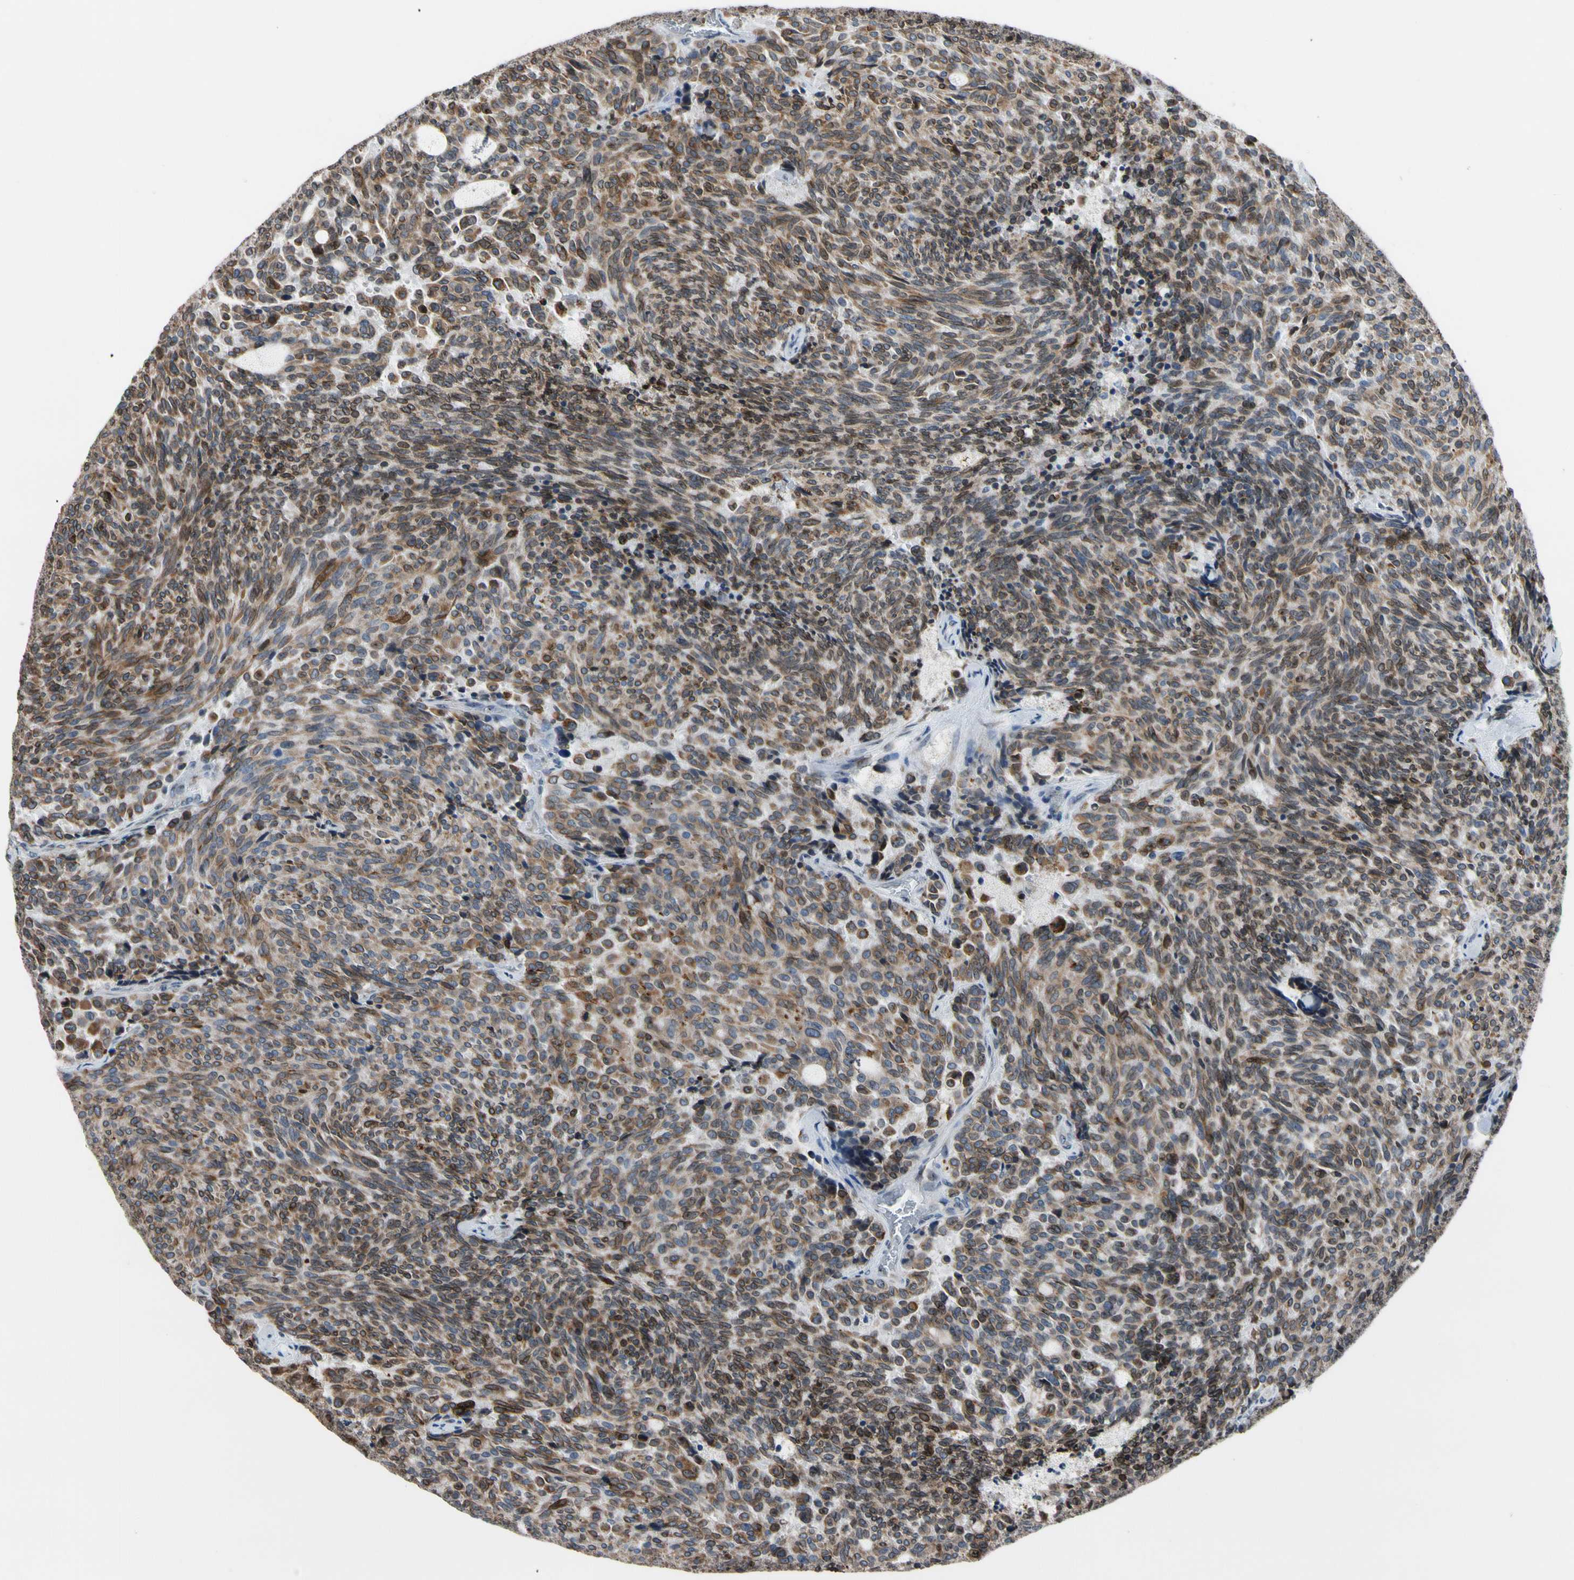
{"staining": {"intensity": "moderate", "quantity": ">75%", "location": "cytoplasmic/membranous"}, "tissue": "carcinoid", "cell_type": "Tumor cells", "image_type": "cancer", "snomed": [{"axis": "morphology", "description": "Carcinoid, malignant, NOS"}, {"axis": "topography", "description": "Pancreas"}], "caption": "Protein staining of carcinoid tissue exhibits moderate cytoplasmic/membranous positivity in approximately >75% of tumor cells. (DAB IHC with brightfield microscopy, high magnification).", "gene": "TMED7", "patient": {"sex": "female", "age": 54}}